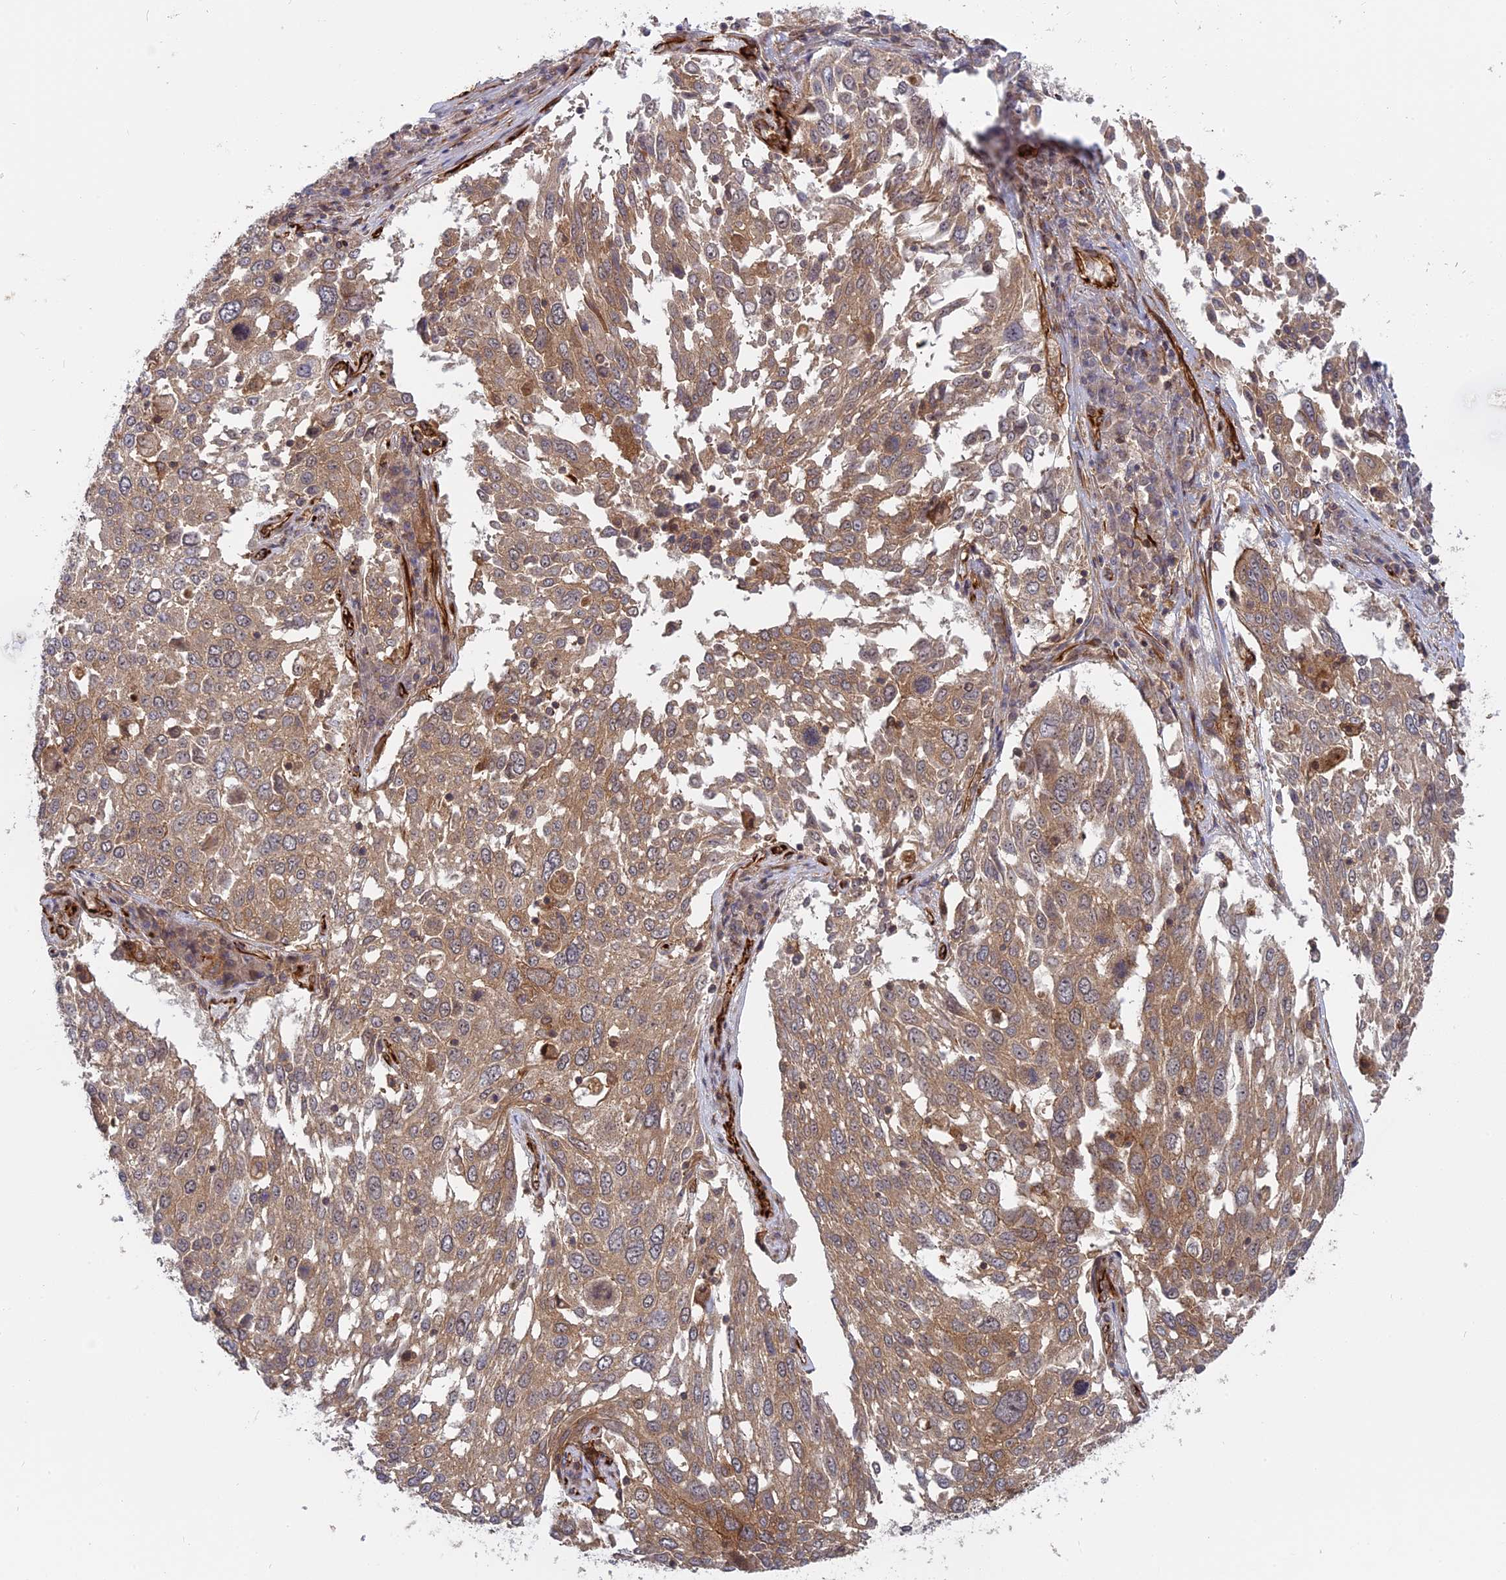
{"staining": {"intensity": "moderate", "quantity": ">75%", "location": "cytoplasmic/membranous"}, "tissue": "lung cancer", "cell_type": "Tumor cells", "image_type": "cancer", "snomed": [{"axis": "morphology", "description": "Squamous cell carcinoma, NOS"}, {"axis": "topography", "description": "Lung"}], "caption": "A high-resolution image shows IHC staining of squamous cell carcinoma (lung), which reveals moderate cytoplasmic/membranous positivity in about >75% of tumor cells.", "gene": "PHLDB3", "patient": {"sex": "male", "age": 65}}